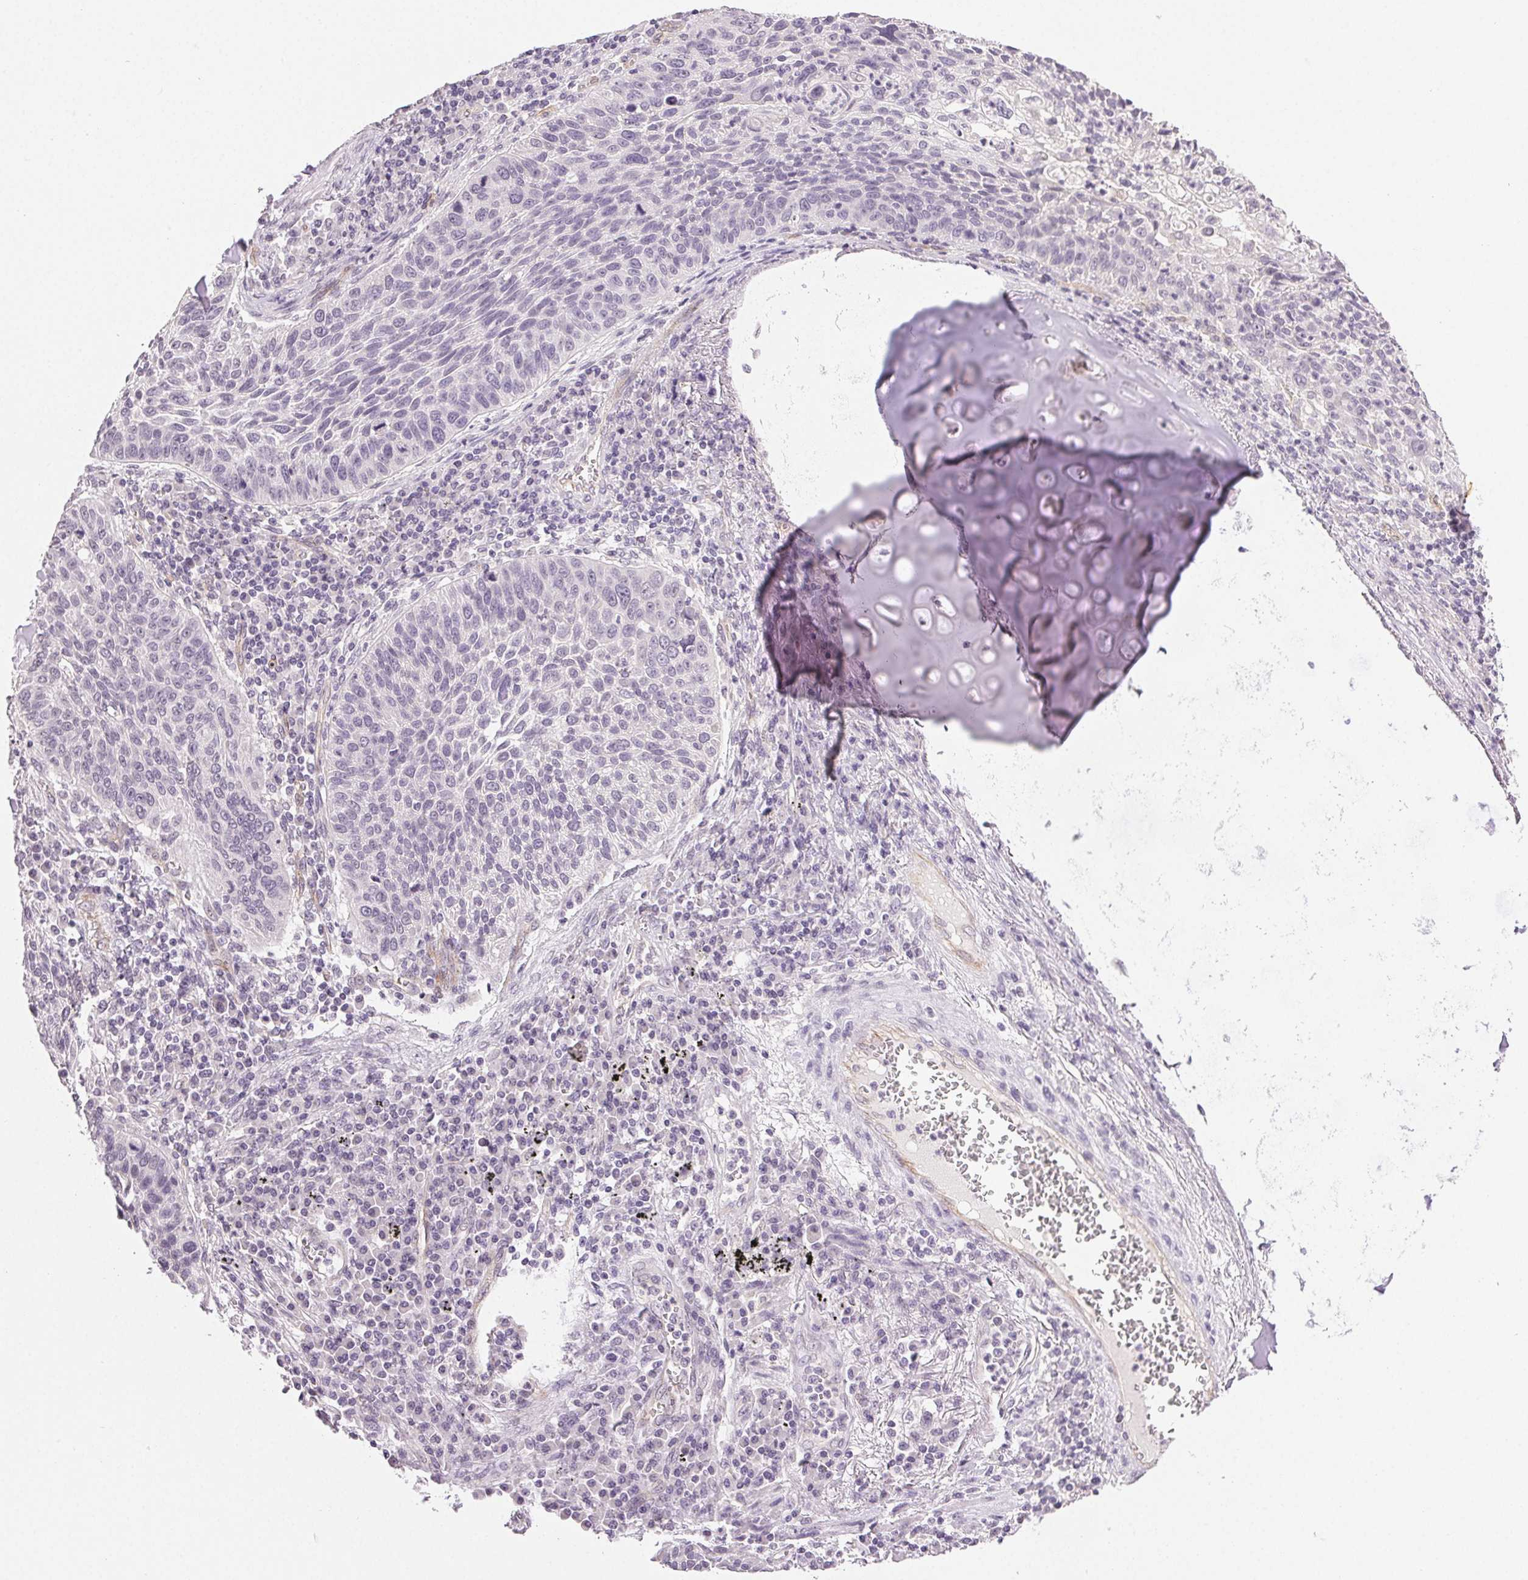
{"staining": {"intensity": "negative", "quantity": "none", "location": "none"}, "tissue": "lung cancer", "cell_type": "Tumor cells", "image_type": "cancer", "snomed": [{"axis": "morphology", "description": "Squamous cell carcinoma, NOS"}, {"axis": "morphology", "description": "Squamous cell carcinoma, metastatic, NOS"}, {"axis": "topography", "description": "Lung"}, {"axis": "topography", "description": "Pleura, NOS"}], "caption": "DAB (3,3'-diaminobenzidine) immunohistochemical staining of lung cancer (squamous cell carcinoma) exhibits no significant positivity in tumor cells.", "gene": "PLCB1", "patient": {"sex": "male", "age": 72}}